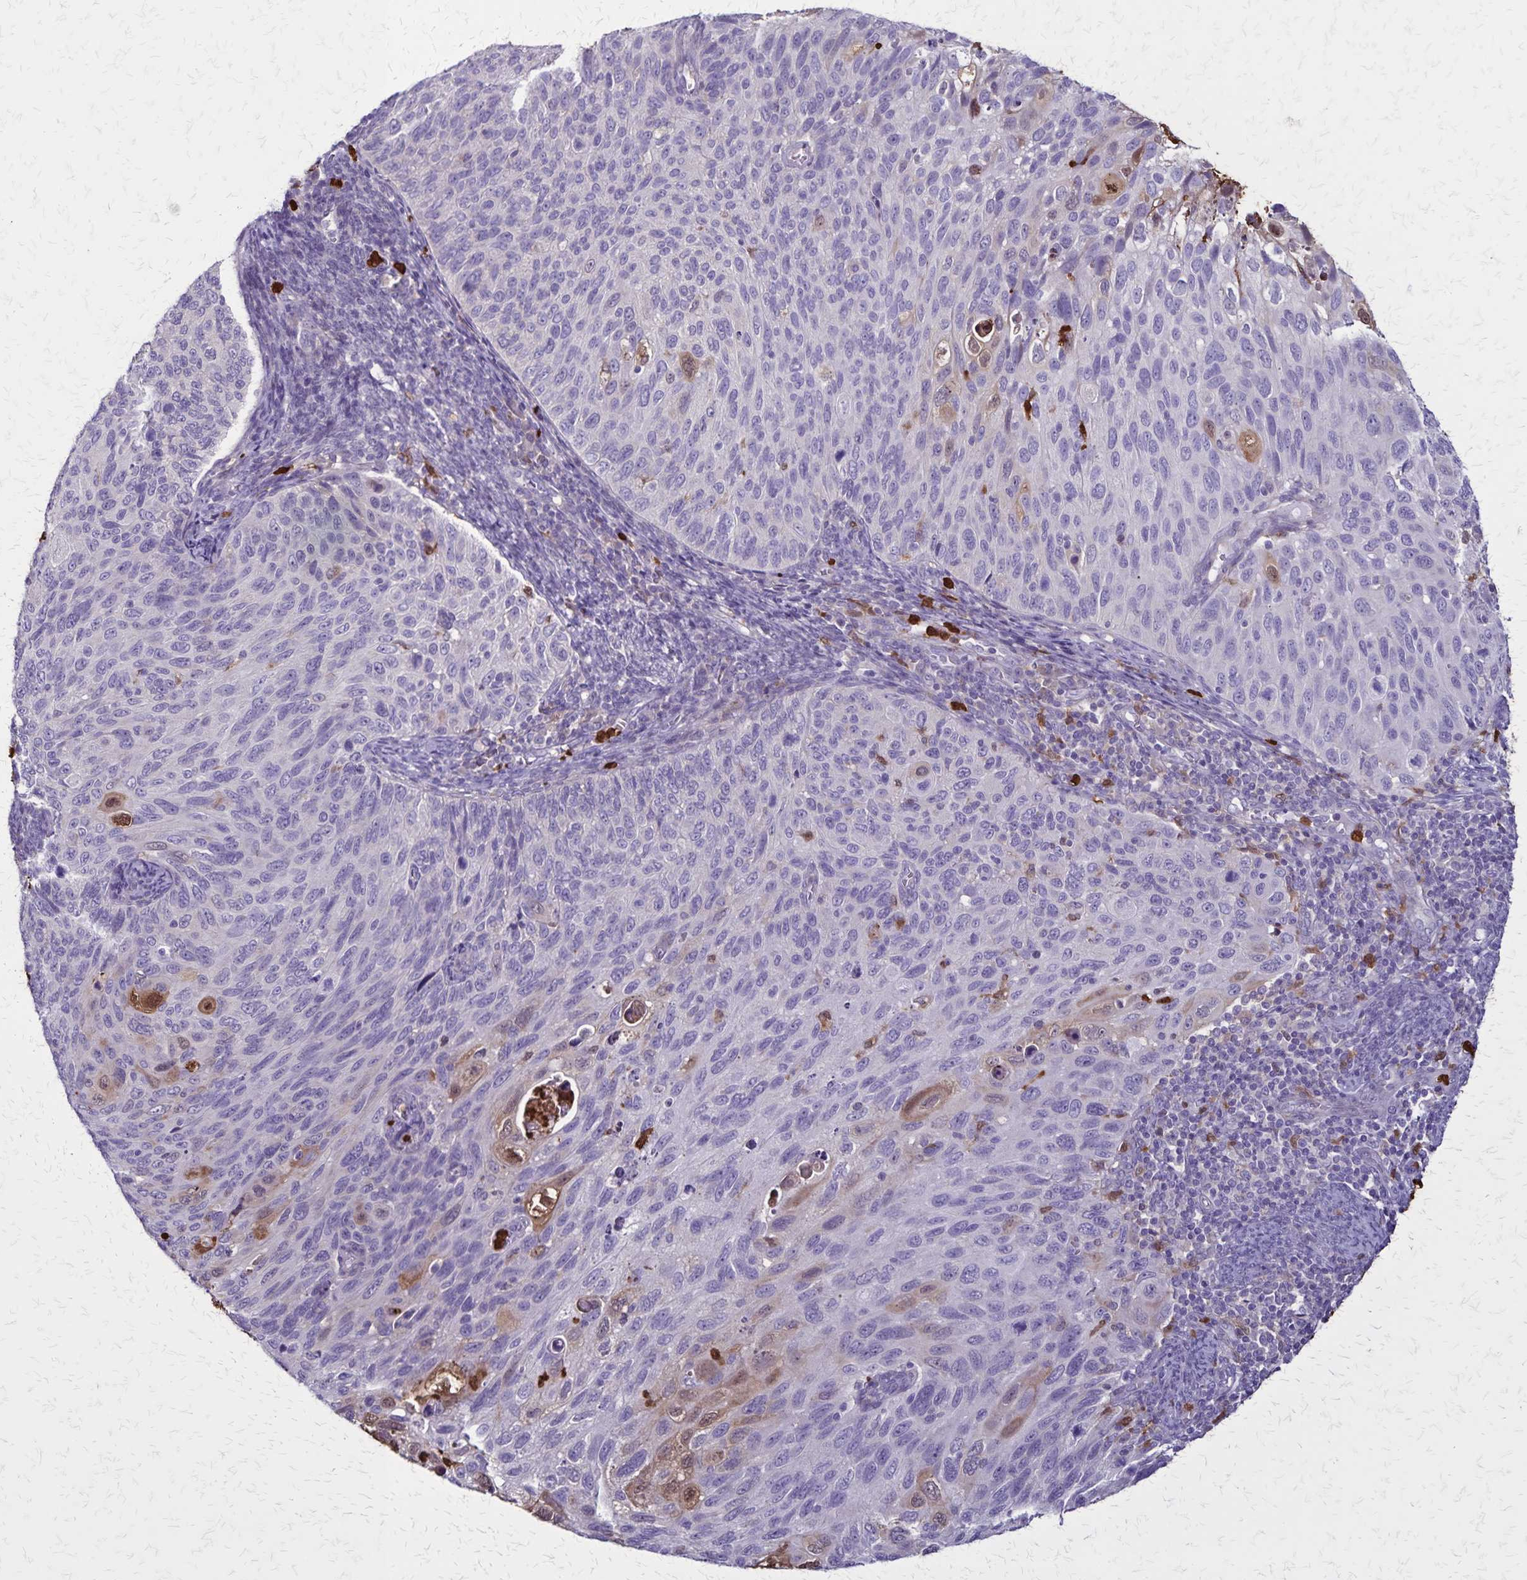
{"staining": {"intensity": "moderate", "quantity": "<25%", "location": "nuclear"}, "tissue": "cervical cancer", "cell_type": "Tumor cells", "image_type": "cancer", "snomed": [{"axis": "morphology", "description": "Squamous cell carcinoma, NOS"}, {"axis": "topography", "description": "Cervix"}], "caption": "Immunohistochemistry (DAB) staining of human squamous cell carcinoma (cervical) displays moderate nuclear protein expression in about <25% of tumor cells. (DAB (3,3'-diaminobenzidine) = brown stain, brightfield microscopy at high magnification).", "gene": "ULBP3", "patient": {"sex": "female", "age": 70}}